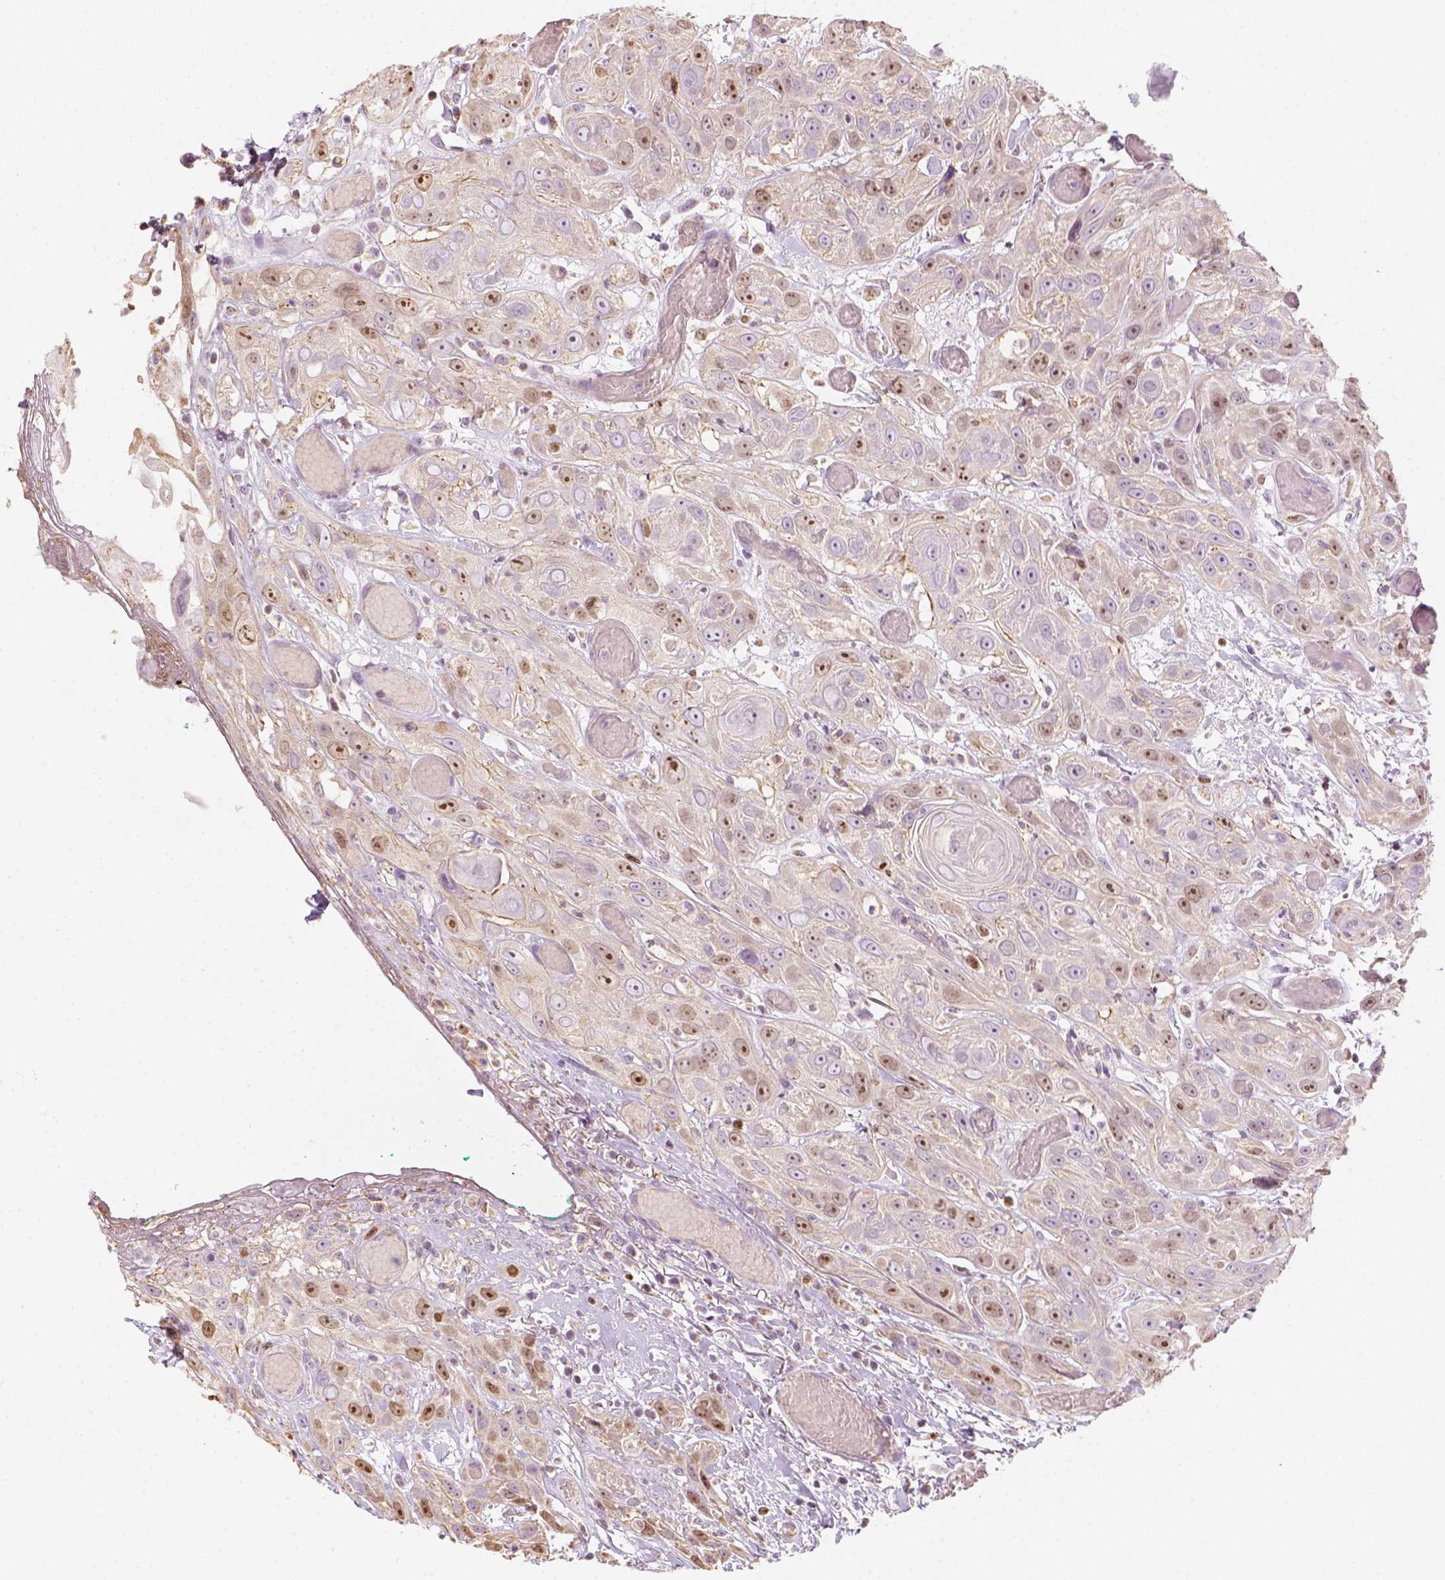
{"staining": {"intensity": "moderate", "quantity": "<25%", "location": "nuclear"}, "tissue": "head and neck cancer", "cell_type": "Tumor cells", "image_type": "cancer", "snomed": [{"axis": "morphology", "description": "Normal tissue, NOS"}, {"axis": "morphology", "description": "Squamous cell carcinoma, NOS"}, {"axis": "topography", "description": "Oral tissue"}, {"axis": "topography", "description": "Salivary gland"}, {"axis": "topography", "description": "Head-Neck"}], "caption": "This image shows immunohistochemistry (IHC) staining of human head and neck cancer, with low moderate nuclear expression in approximately <25% of tumor cells.", "gene": "LCA5", "patient": {"sex": "female", "age": 62}}